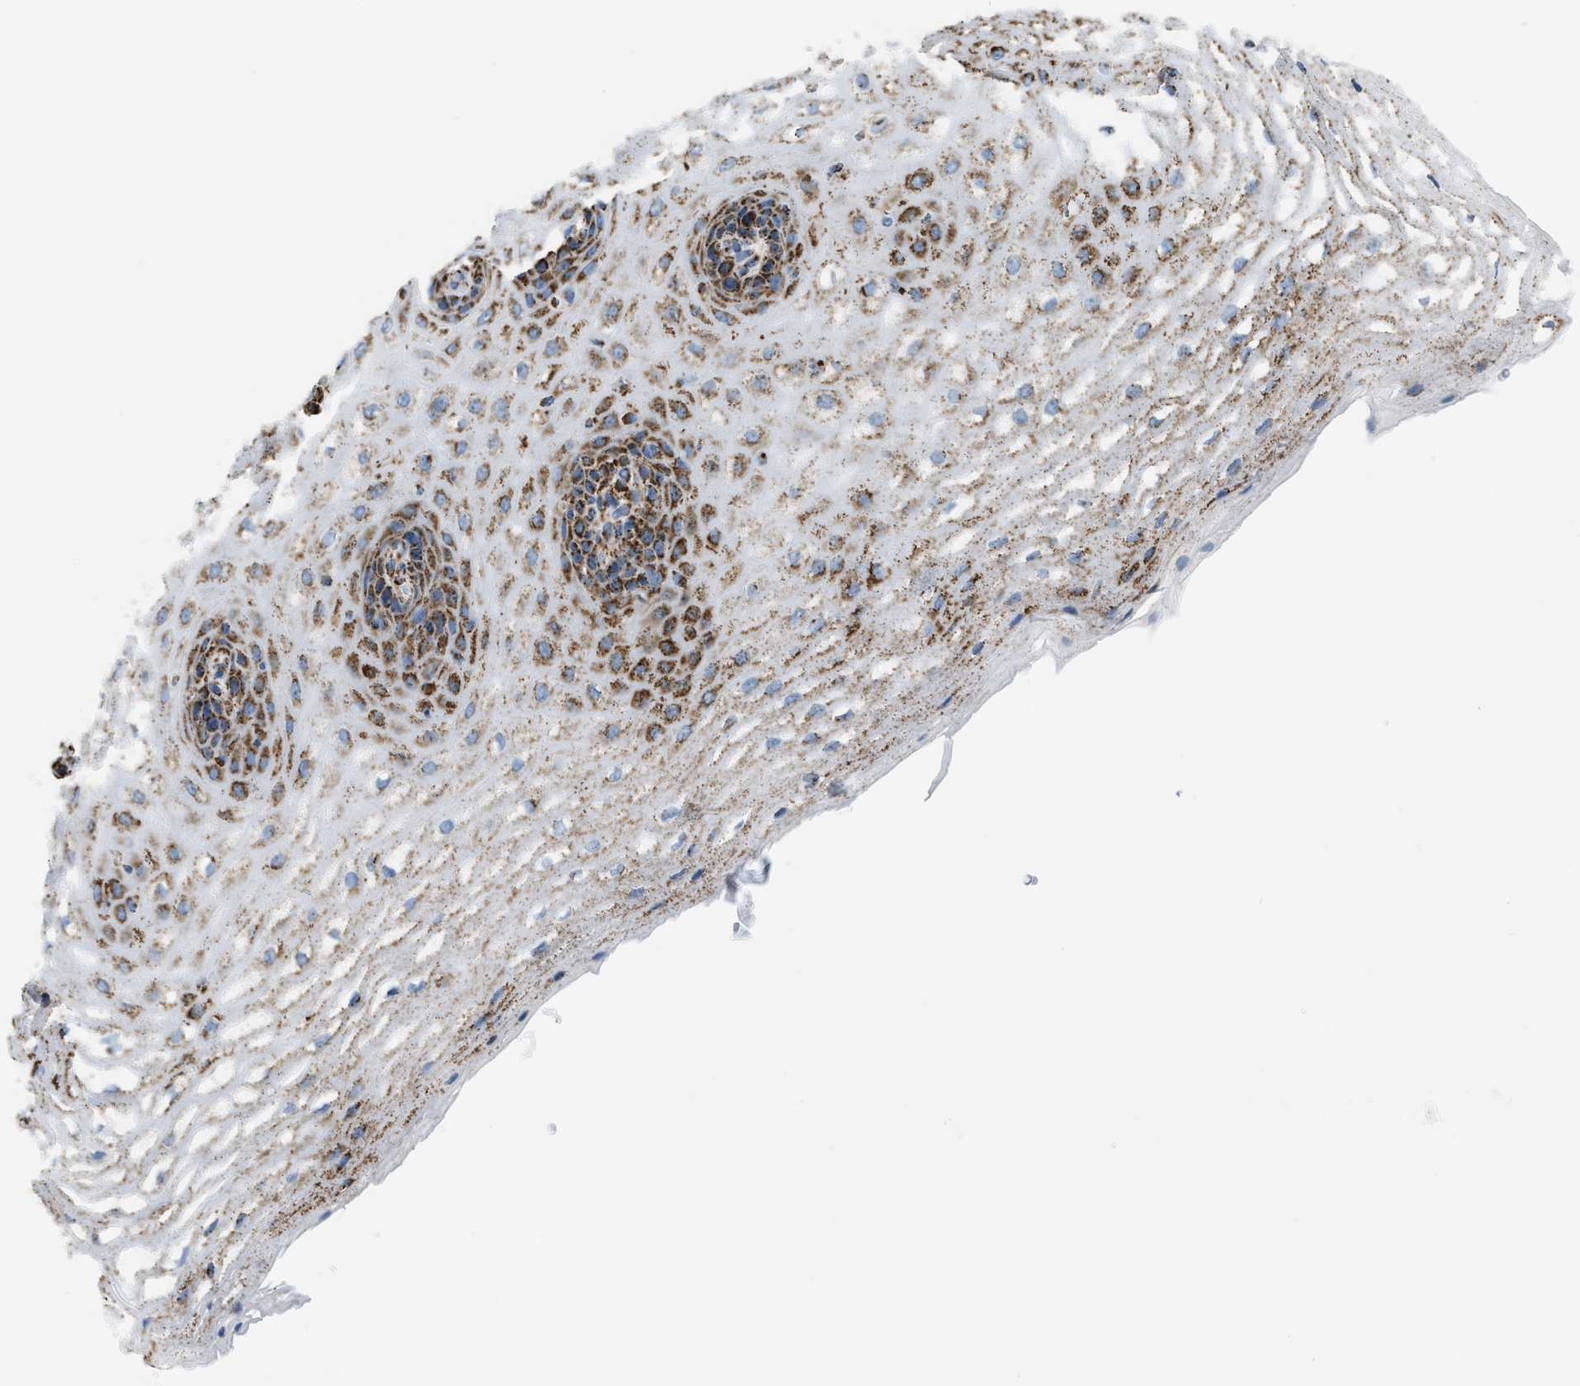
{"staining": {"intensity": "moderate", "quantity": ">75%", "location": "cytoplasmic/membranous"}, "tissue": "esophagus", "cell_type": "Squamous epithelial cells", "image_type": "normal", "snomed": [{"axis": "morphology", "description": "Normal tissue, NOS"}, {"axis": "topography", "description": "Esophagus"}], "caption": "Immunohistochemistry staining of normal esophagus, which reveals medium levels of moderate cytoplasmic/membranous positivity in about >75% of squamous epithelial cells indicating moderate cytoplasmic/membranous protein expression. The staining was performed using DAB (3,3'-diaminobenzidine) (brown) for protein detection and nuclei were counterstained in hematoxylin (blue).", "gene": "ETFB", "patient": {"sex": "male", "age": 54}}